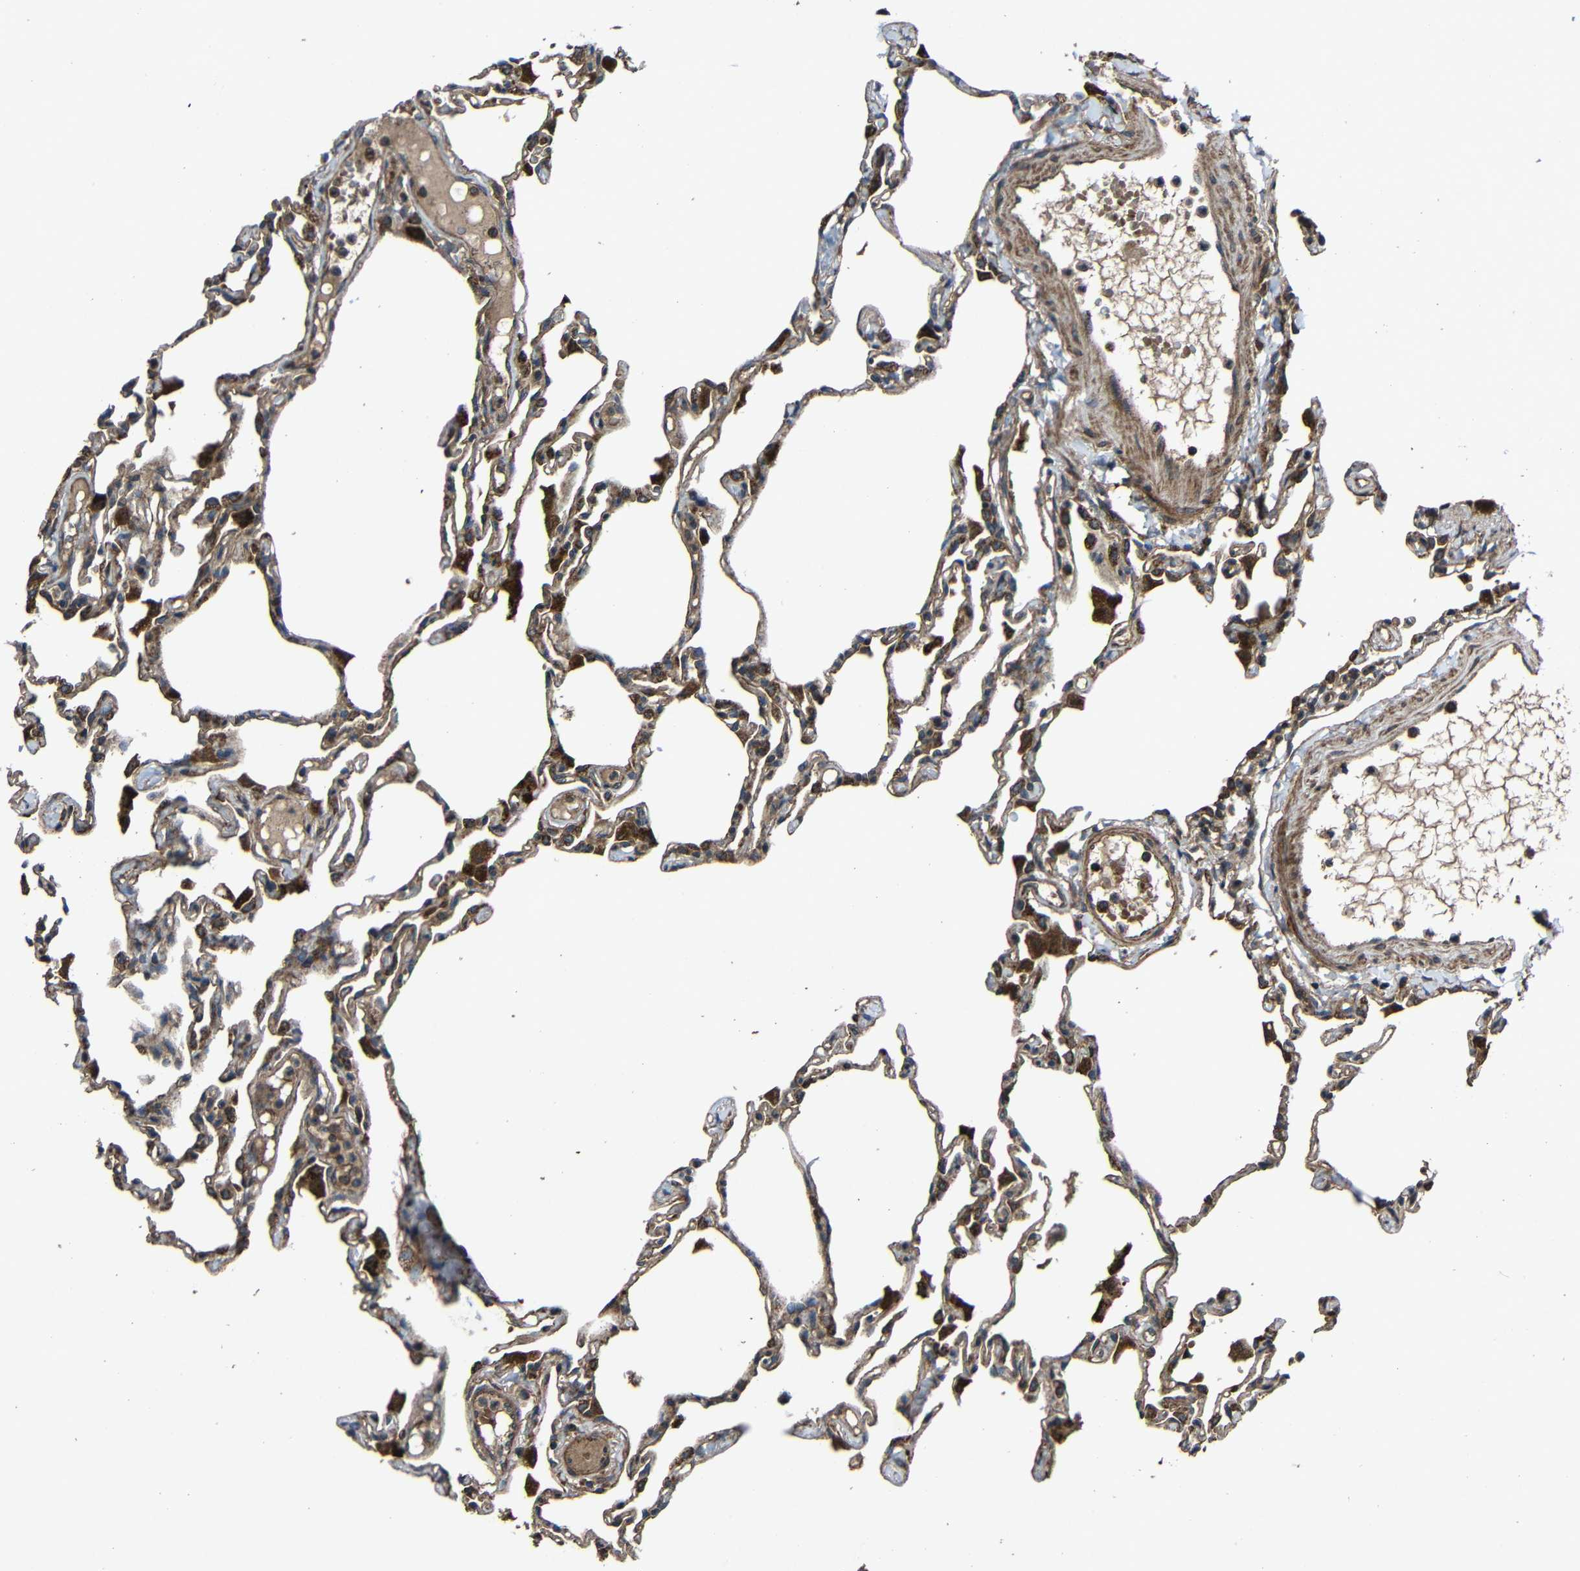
{"staining": {"intensity": "moderate", "quantity": ">75%", "location": "cytoplasmic/membranous"}, "tissue": "lung", "cell_type": "Alveolar cells", "image_type": "normal", "snomed": [{"axis": "morphology", "description": "Normal tissue, NOS"}, {"axis": "topography", "description": "Lung"}], "caption": "Immunohistochemical staining of normal lung displays moderate cytoplasmic/membranous protein staining in about >75% of alveolar cells.", "gene": "C1GALT1", "patient": {"sex": "female", "age": 49}}